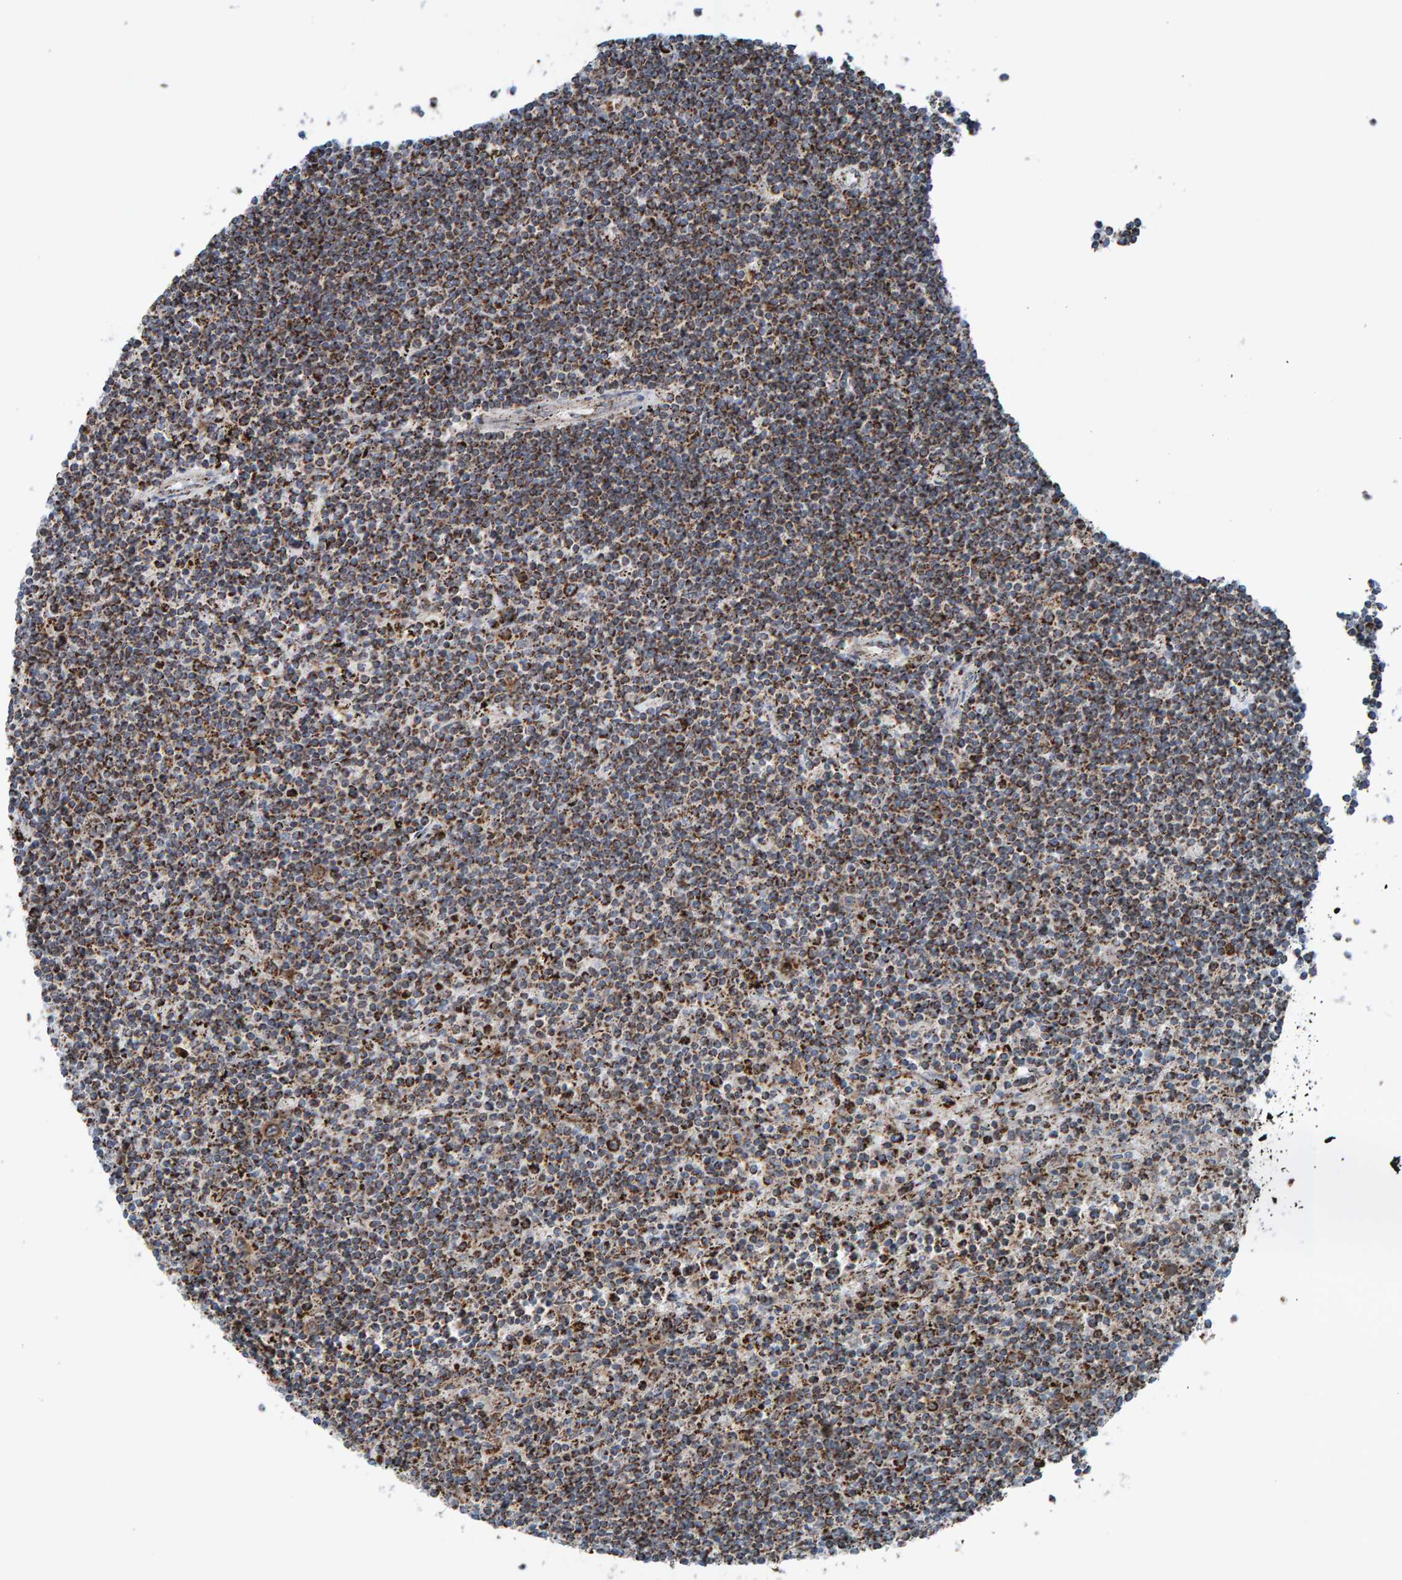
{"staining": {"intensity": "strong", "quantity": "25%-75%", "location": "cytoplasmic/membranous"}, "tissue": "lymphoma", "cell_type": "Tumor cells", "image_type": "cancer", "snomed": [{"axis": "morphology", "description": "Malignant lymphoma, non-Hodgkin's type, Low grade"}, {"axis": "topography", "description": "Spleen"}], "caption": "DAB (3,3'-diaminobenzidine) immunohistochemical staining of low-grade malignant lymphoma, non-Hodgkin's type shows strong cytoplasmic/membranous protein positivity in about 25%-75% of tumor cells.", "gene": "ZNF48", "patient": {"sex": "male", "age": 76}}